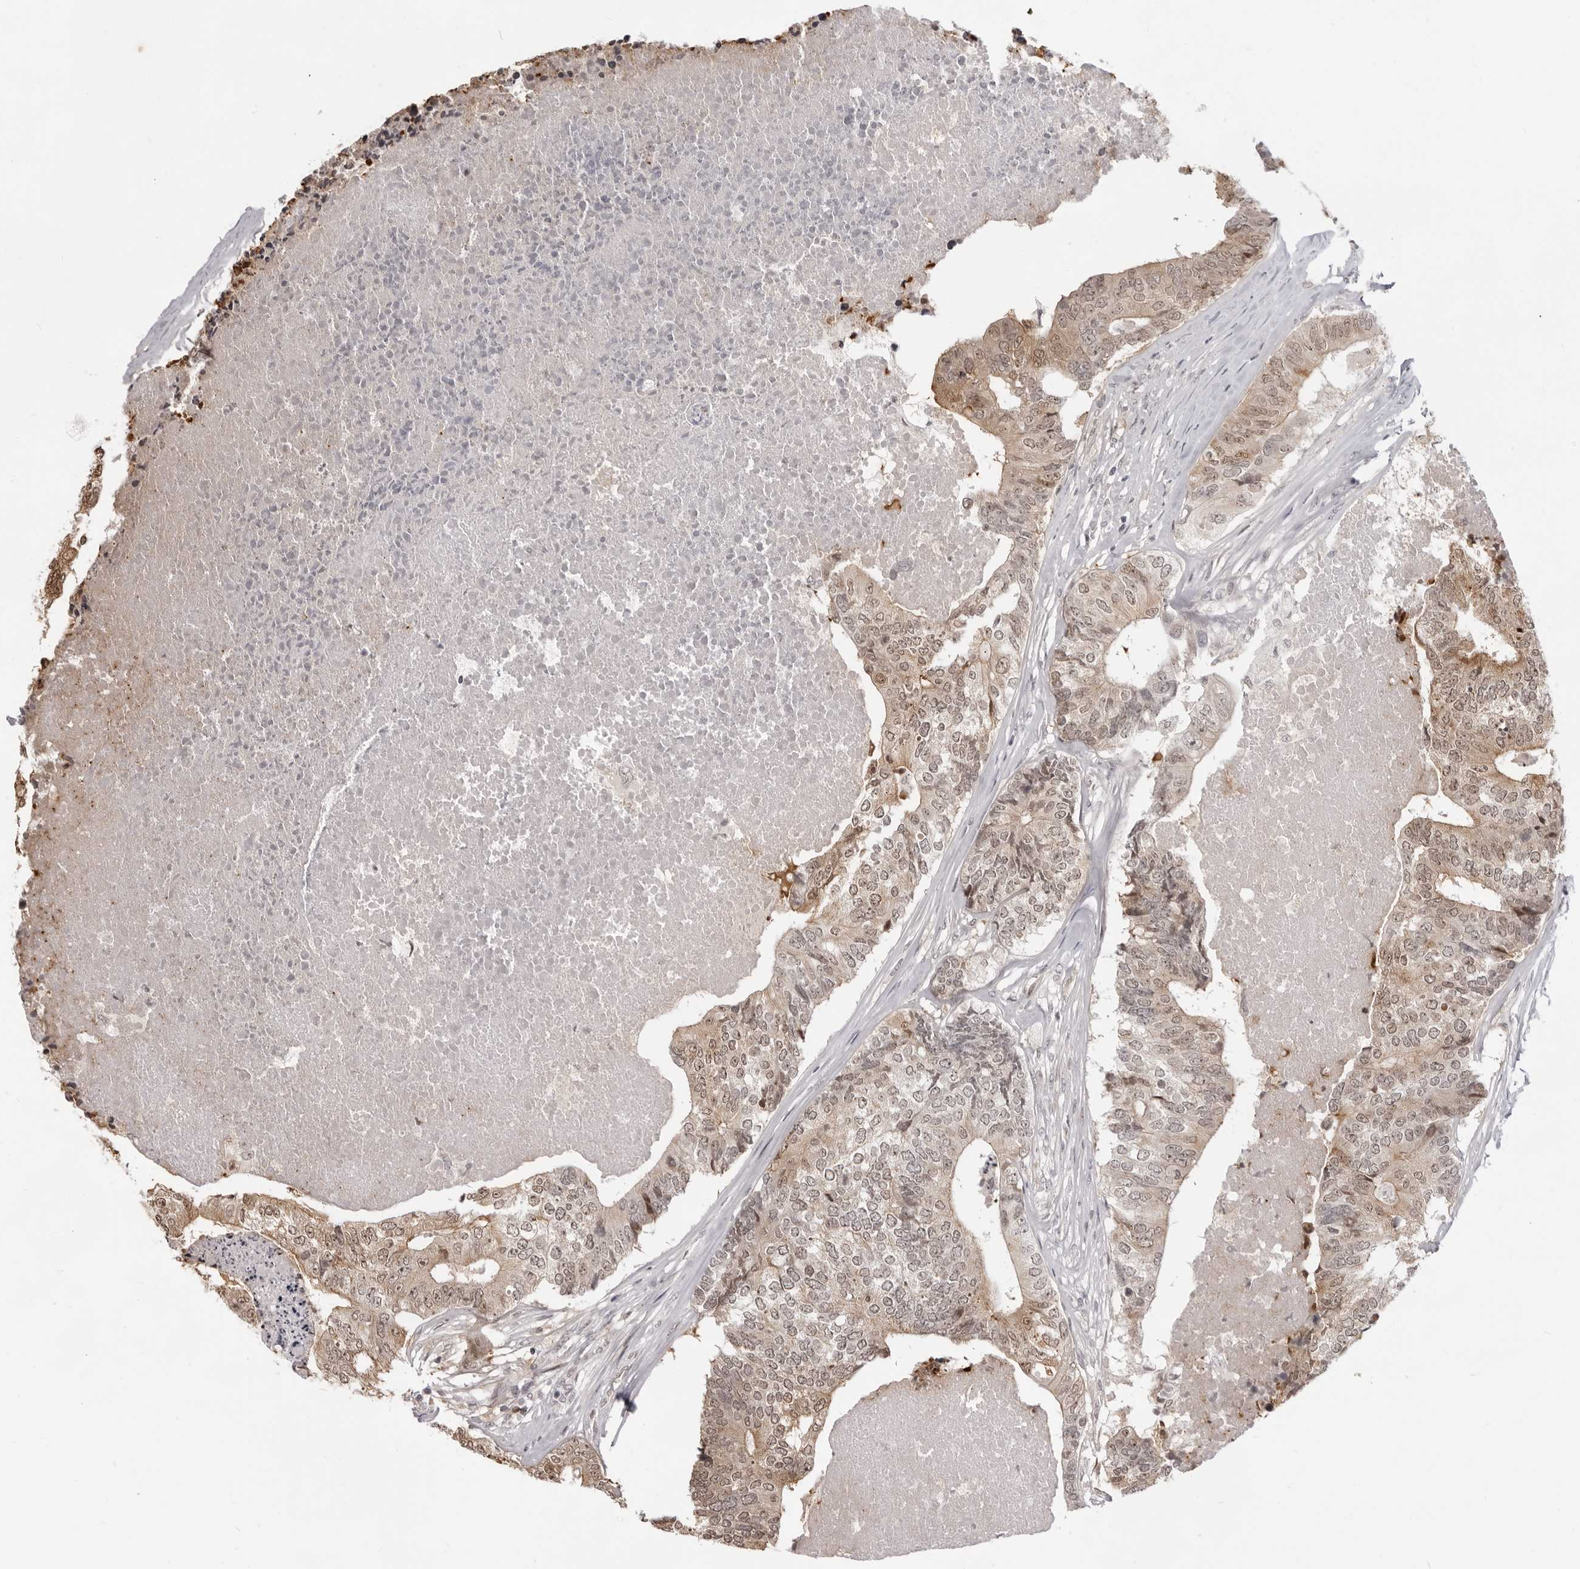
{"staining": {"intensity": "moderate", "quantity": ">75%", "location": "nuclear"}, "tissue": "colorectal cancer", "cell_type": "Tumor cells", "image_type": "cancer", "snomed": [{"axis": "morphology", "description": "Adenocarcinoma, NOS"}, {"axis": "topography", "description": "Colon"}], "caption": "Protein expression analysis of colorectal cancer (adenocarcinoma) displays moderate nuclear expression in about >75% of tumor cells.", "gene": "SRGAP2", "patient": {"sex": "female", "age": 67}}